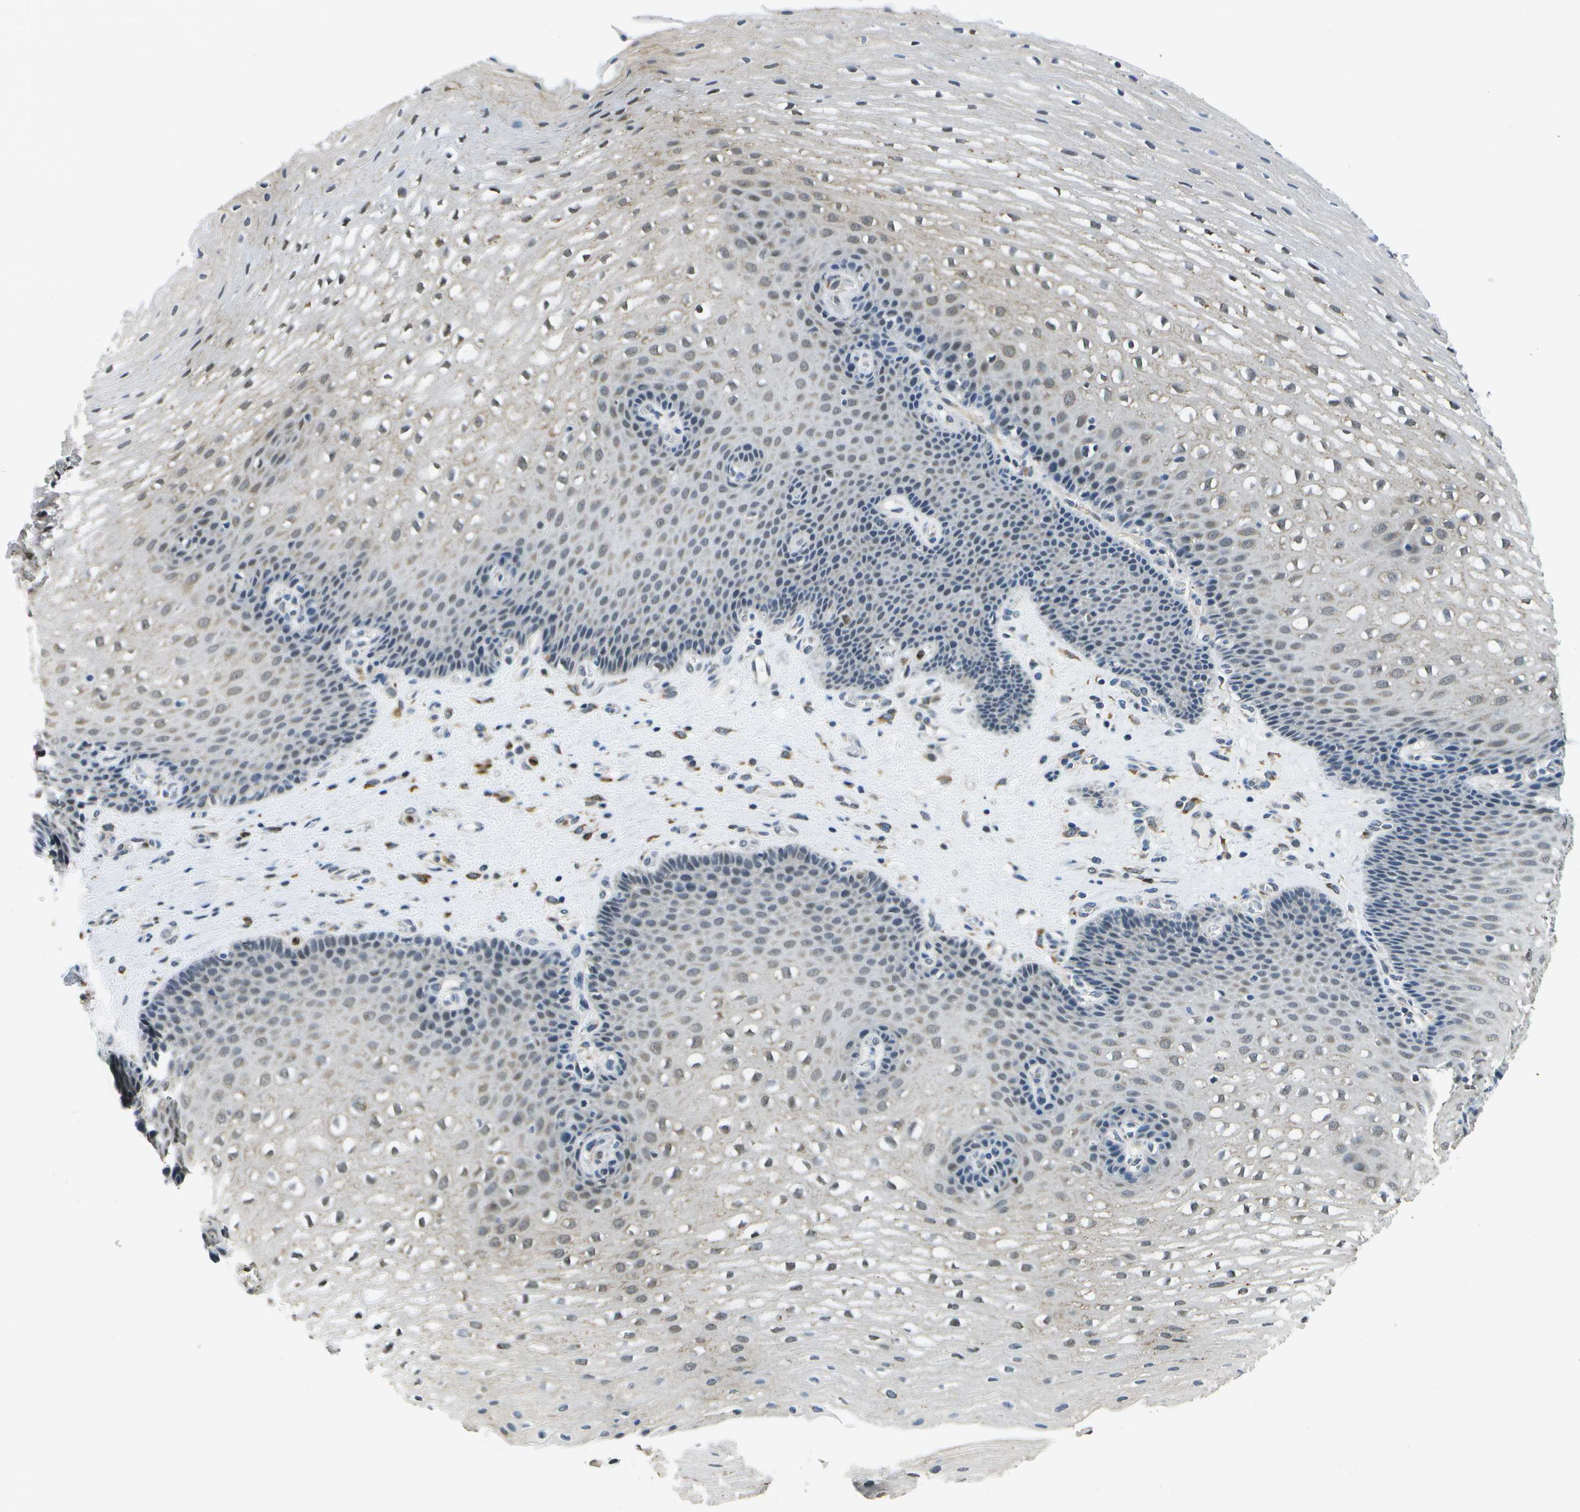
{"staining": {"intensity": "weak", "quantity": "<25%", "location": "cytoplasmic/membranous,nuclear"}, "tissue": "esophagus", "cell_type": "Squamous epithelial cells", "image_type": "normal", "snomed": [{"axis": "morphology", "description": "Normal tissue, NOS"}, {"axis": "topography", "description": "Esophagus"}], "caption": "This is an immunohistochemistry (IHC) histopathology image of normal esophagus. There is no expression in squamous epithelial cells.", "gene": "DSE", "patient": {"sex": "male", "age": 48}}